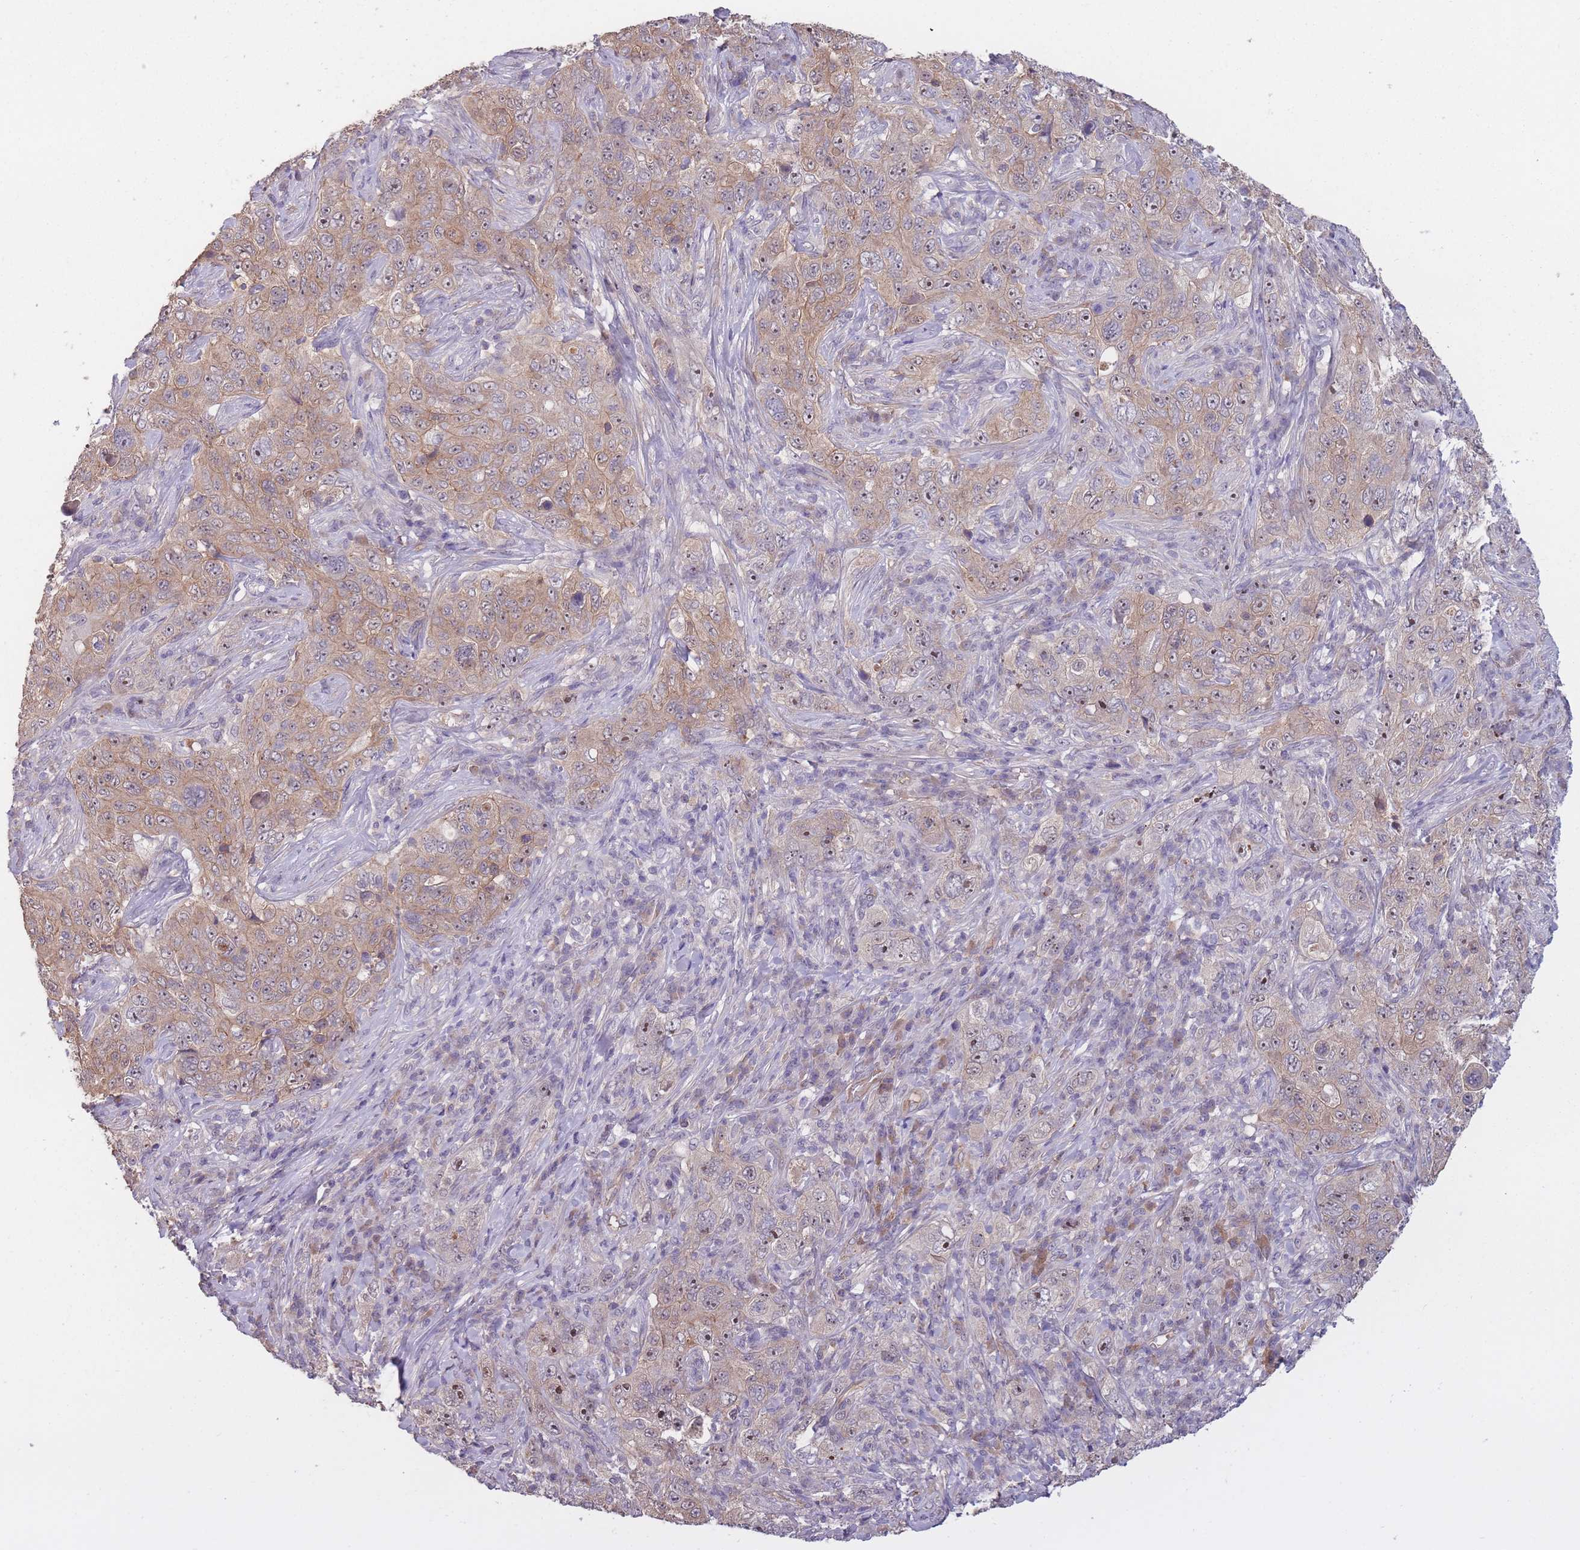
{"staining": {"intensity": "moderate", "quantity": ">75%", "location": "cytoplasmic/membranous,nuclear"}, "tissue": "pancreatic cancer", "cell_type": "Tumor cells", "image_type": "cancer", "snomed": [{"axis": "morphology", "description": "Adenocarcinoma, NOS"}, {"axis": "topography", "description": "Pancreas"}], "caption": "Tumor cells show medium levels of moderate cytoplasmic/membranous and nuclear expression in approximately >75% of cells in human pancreatic adenocarcinoma. The protein is stained brown, and the nuclei are stained in blue (DAB (3,3'-diaminobenzidine) IHC with brightfield microscopy, high magnification).", "gene": "KIAA1755", "patient": {"sex": "male", "age": 68}}